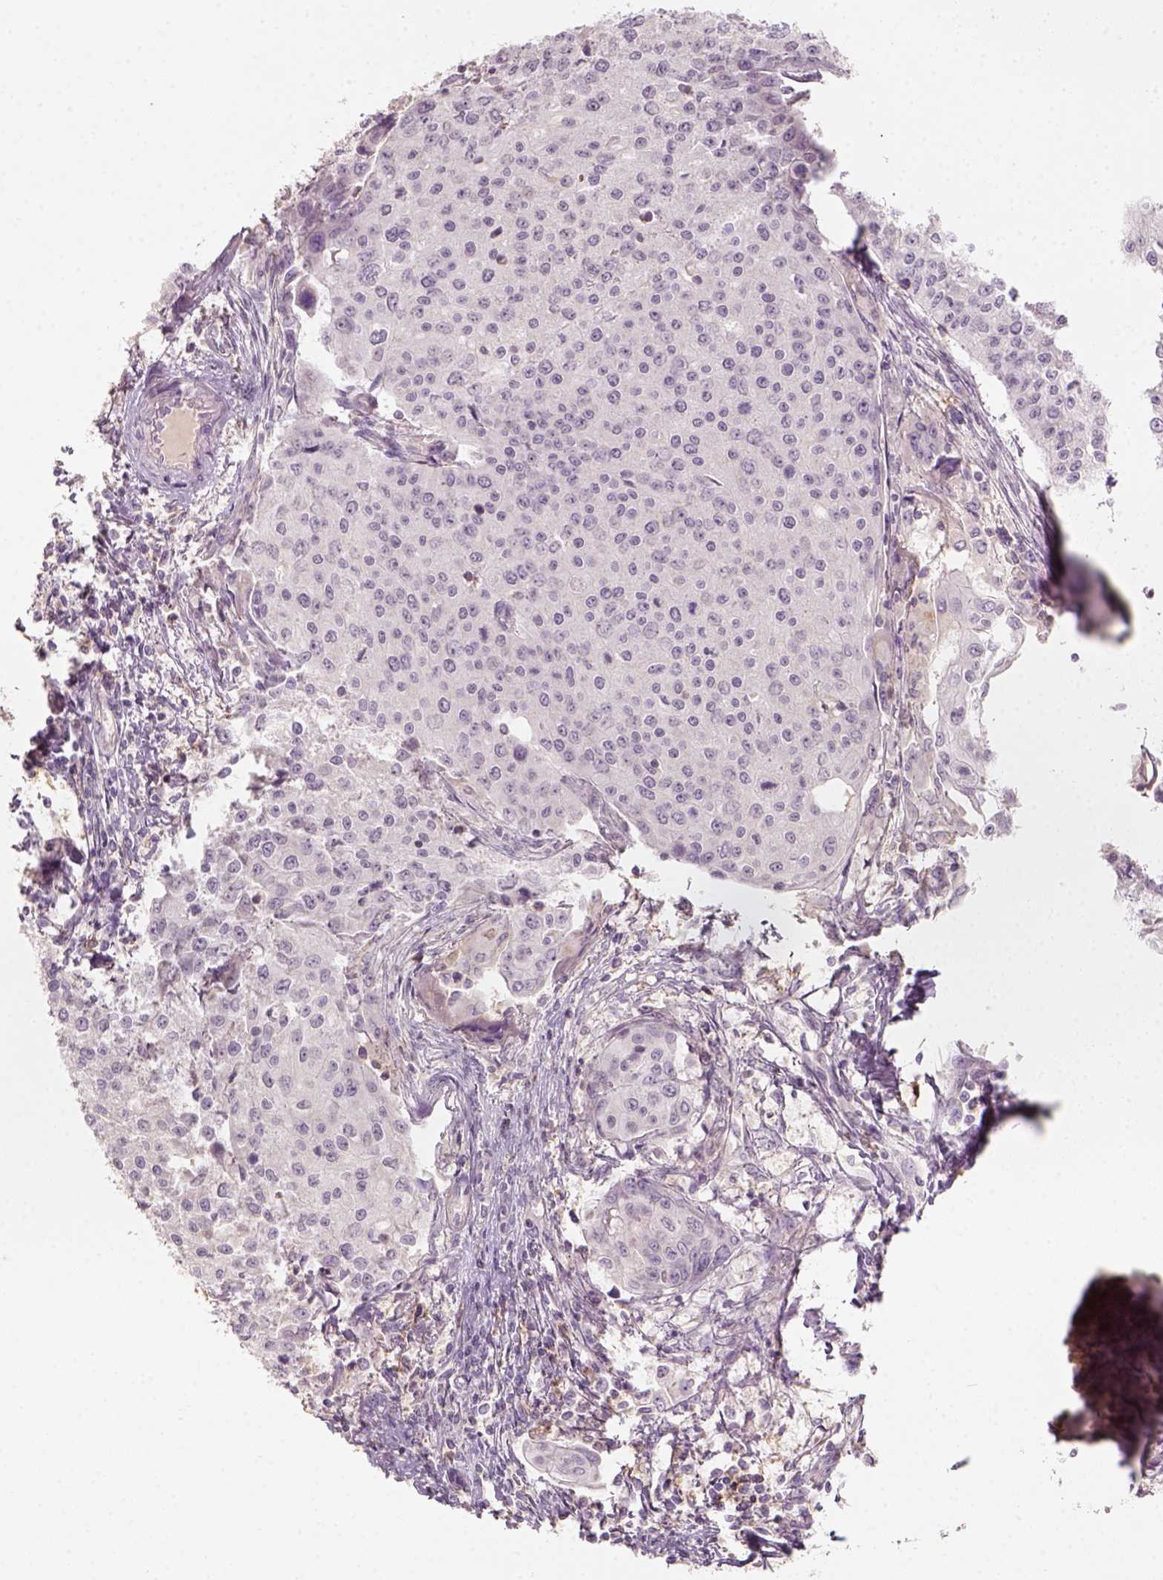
{"staining": {"intensity": "negative", "quantity": "none", "location": "none"}, "tissue": "cervical cancer", "cell_type": "Tumor cells", "image_type": "cancer", "snomed": [{"axis": "morphology", "description": "Squamous cell carcinoma, NOS"}, {"axis": "topography", "description": "Cervix"}], "caption": "Histopathology image shows no protein staining in tumor cells of cervical cancer tissue.", "gene": "AQP9", "patient": {"sex": "female", "age": 38}}